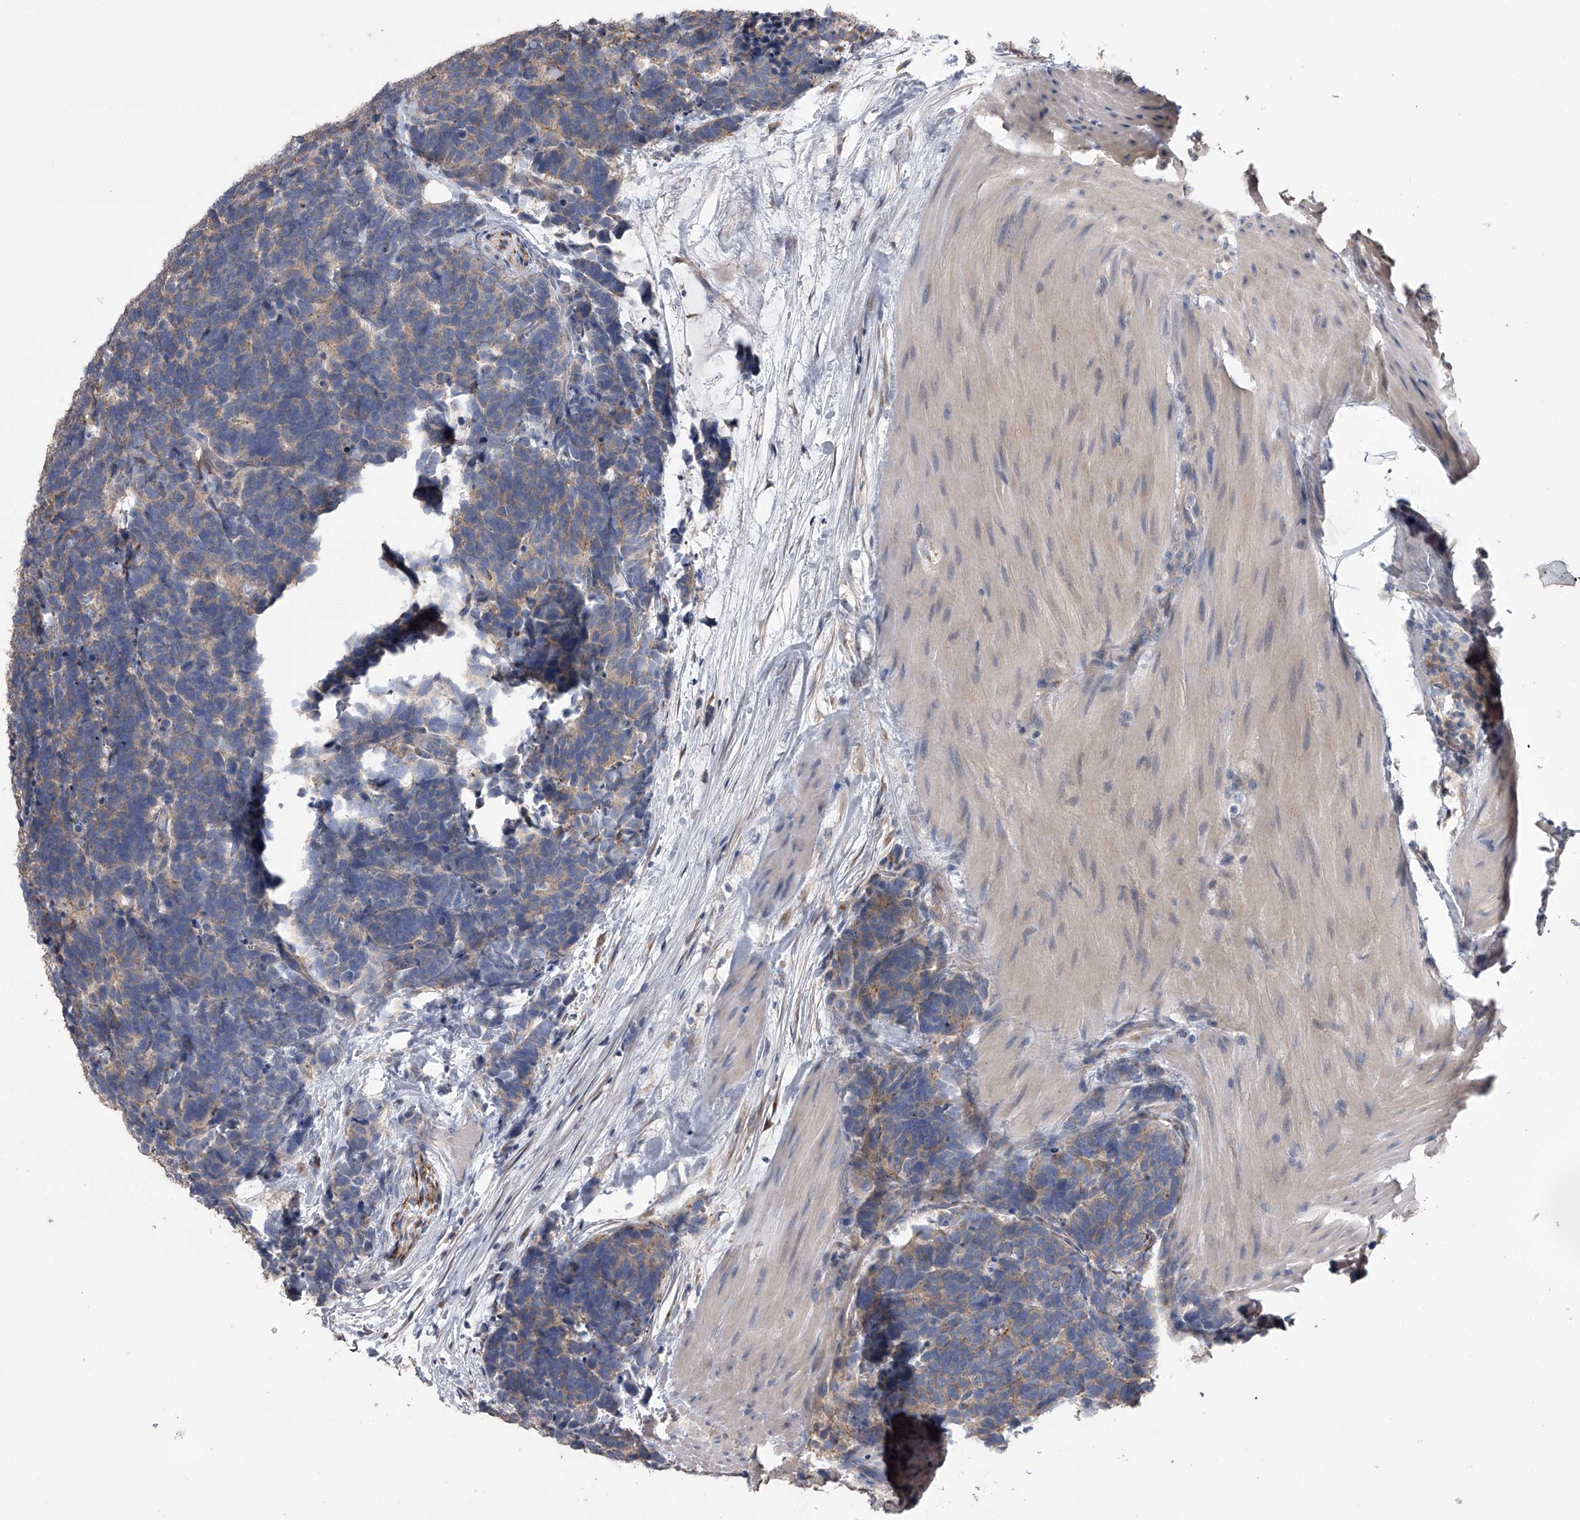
{"staining": {"intensity": "moderate", "quantity": "<25%", "location": "cytoplasmic/membranous"}, "tissue": "carcinoid", "cell_type": "Tumor cells", "image_type": "cancer", "snomed": [{"axis": "morphology", "description": "Carcinoma, NOS"}, {"axis": "morphology", "description": "Carcinoid, malignant, NOS"}, {"axis": "topography", "description": "Urinary bladder"}], "caption": "Moderate cytoplasmic/membranous staining is identified in approximately <25% of tumor cells in carcinoma.", "gene": "ZNF343", "patient": {"sex": "male", "age": 57}}